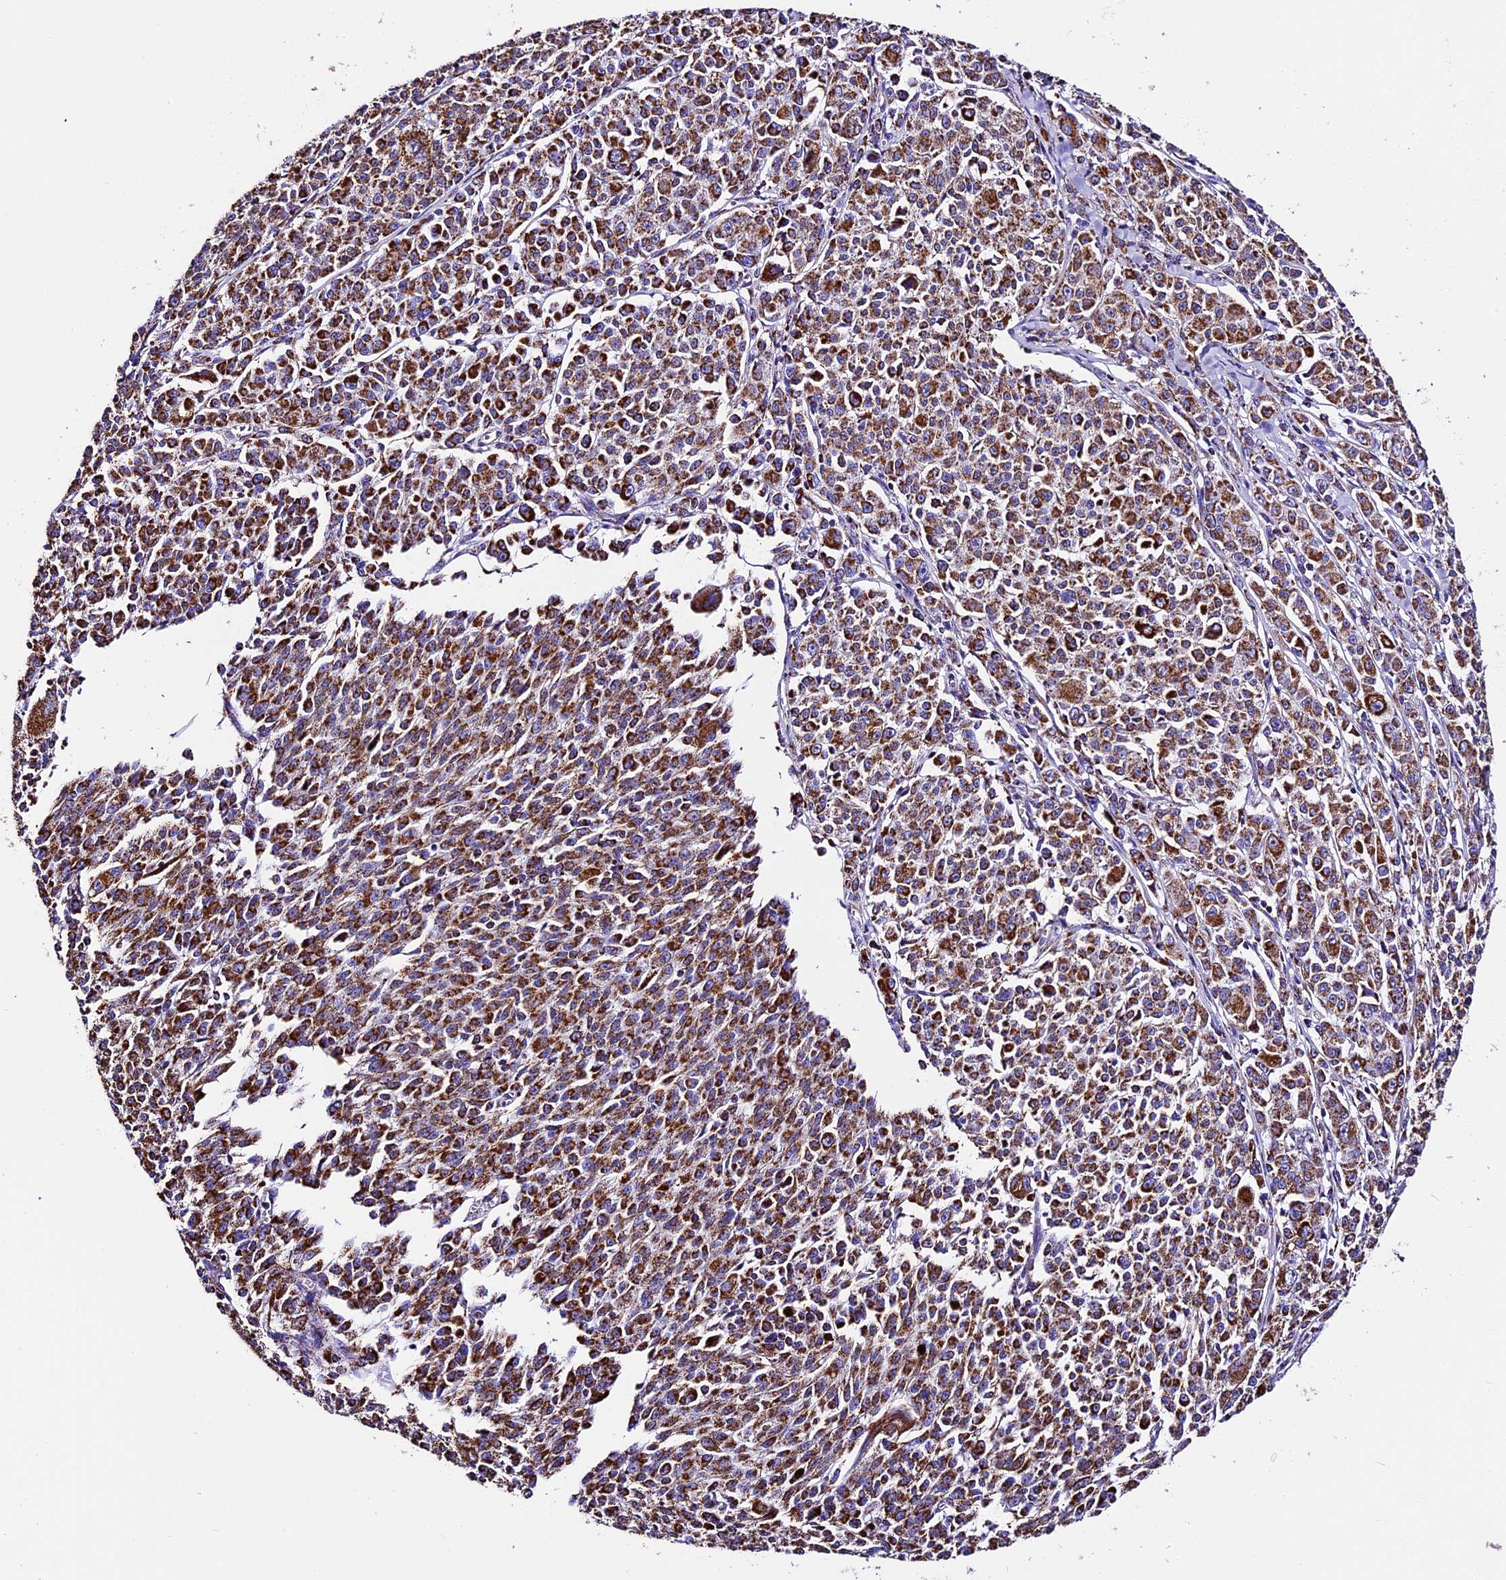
{"staining": {"intensity": "strong", "quantity": ">75%", "location": "cytoplasmic/membranous"}, "tissue": "melanoma", "cell_type": "Tumor cells", "image_type": "cancer", "snomed": [{"axis": "morphology", "description": "Malignant melanoma, NOS"}, {"axis": "topography", "description": "Skin"}], "caption": "Protein expression analysis of malignant melanoma exhibits strong cytoplasmic/membranous expression in approximately >75% of tumor cells. (Brightfield microscopy of DAB IHC at high magnification).", "gene": "DCAF5", "patient": {"sex": "female", "age": 52}}